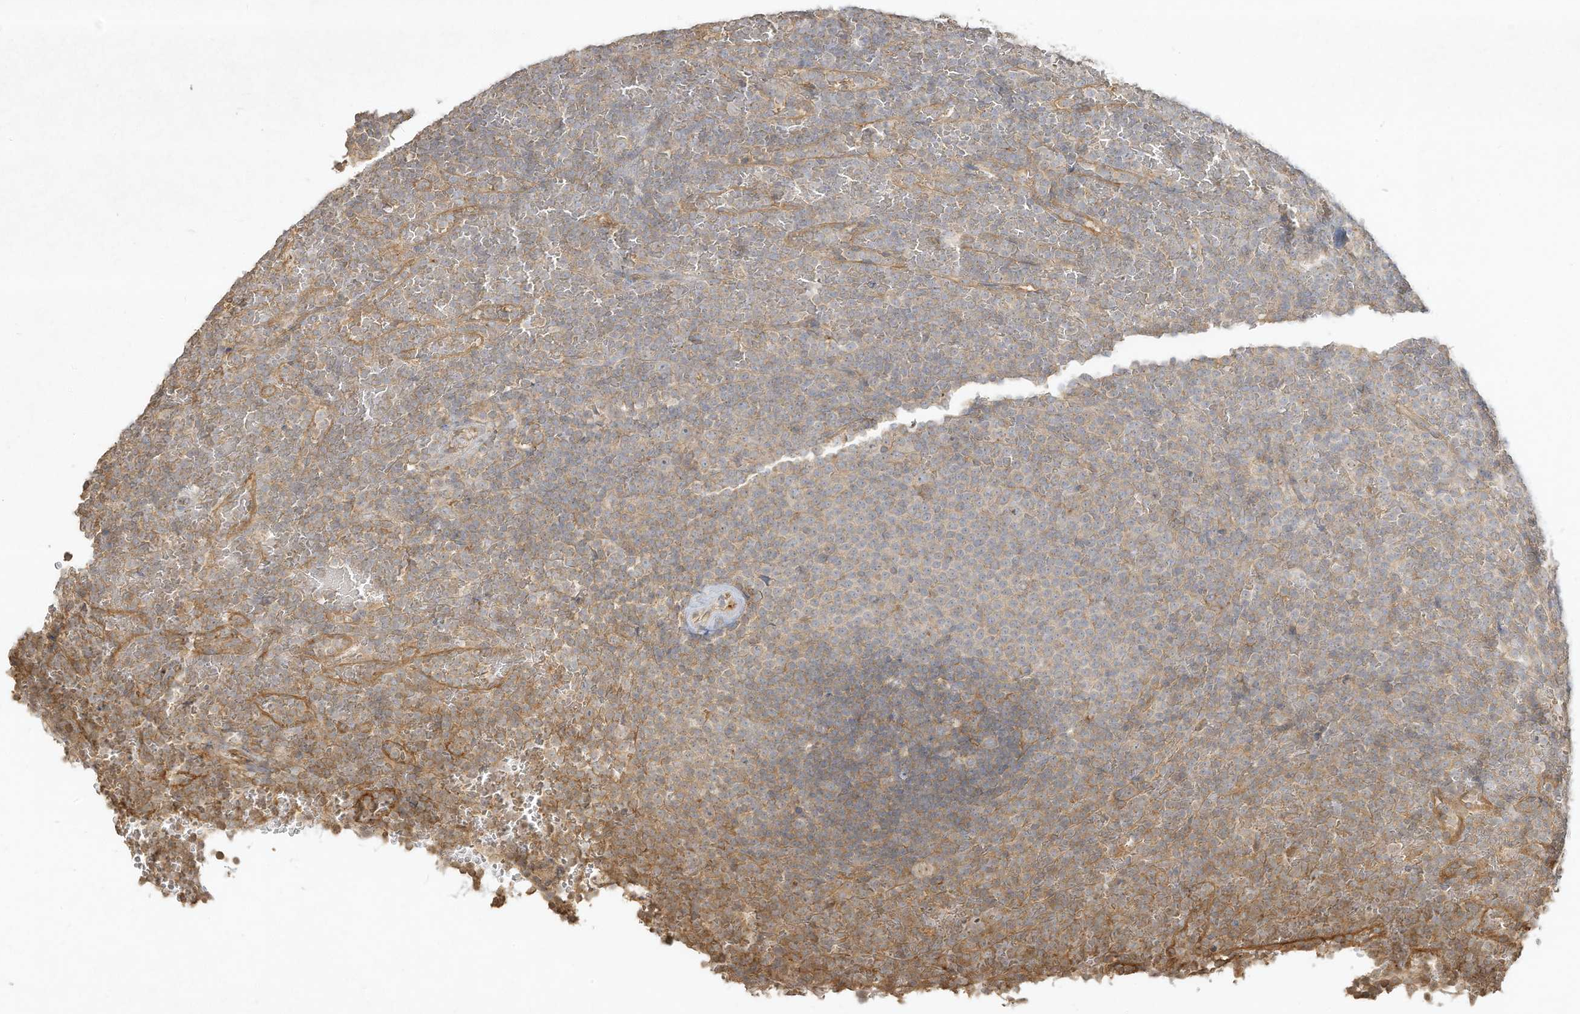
{"staining": {"intensity": "weak", "quantity": "25%-75%", "location": "cytoplasmic/membranous"}, "tissue": "lymphoma", "cell_type": "Tumor cells", "image_type": "cancer", "snomed": [{"axis": "morphology", "description": "Malignant lymphoma, non-Hodgkin's type, Low grade"}, {"axis": "topography", "description": "Spleen"}], "caption": "Immunohistochemical staining of human low-grade malignant lymphoma, non-Hodgkin's type demonstrates weak cytoplasmic/membranous protein positivity in approximately 25%-75% of tumor cells. The protein of interest is stained brown, and the nuclei are stained in blue (DAB IHC with brightfield microscopy, high magnification).", "gene": "DYNC1I2", "patient": {"sex": "female", "age": 77}}